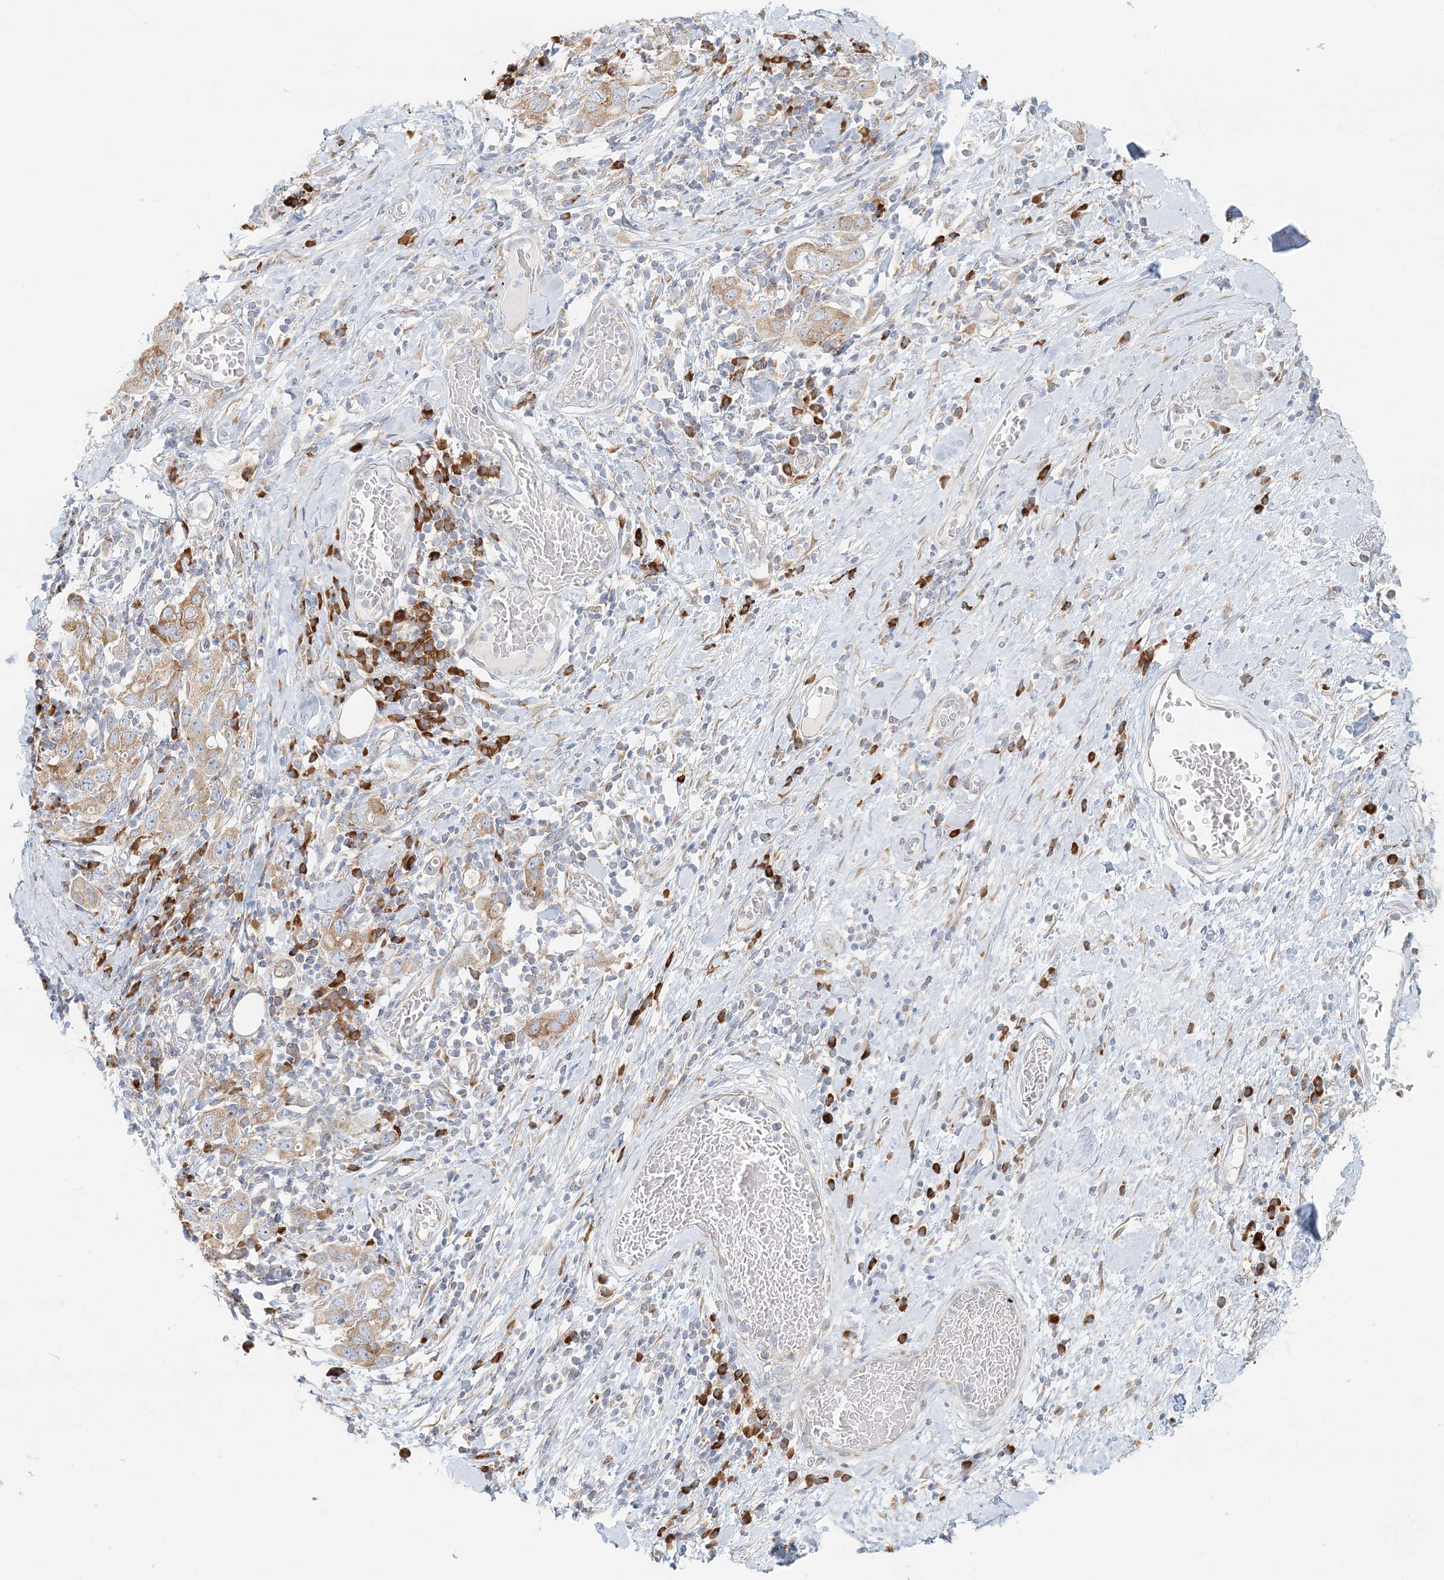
{"staining": {"intensity": "moderate", "quantity": "<25%", "location": "cytoplasmic/membranous"}, "tissue": "stomach cancer", "cell_type": "Tumor cells", "image_type": "cancer", "snomed": [{"axis": "morphology", "description": "Adenocarcinoma, NOS"}, {"axis": "topography", "description": "Stomach, upper"}], "caption": "Brown immunohistochemical staining in adenocarcinoma (stomach) exhibits moderate cytoplasmic/membranous staining in about <25% of tumor cells. The staining is performed using DAB (3,3'-diaminobenzidine) brown chromogen to label protein expression. The nuclei are counter-stained blue using hematoxylin.", "gene": "STK11IP", "patient": {"sex": "male", "age": 62}}